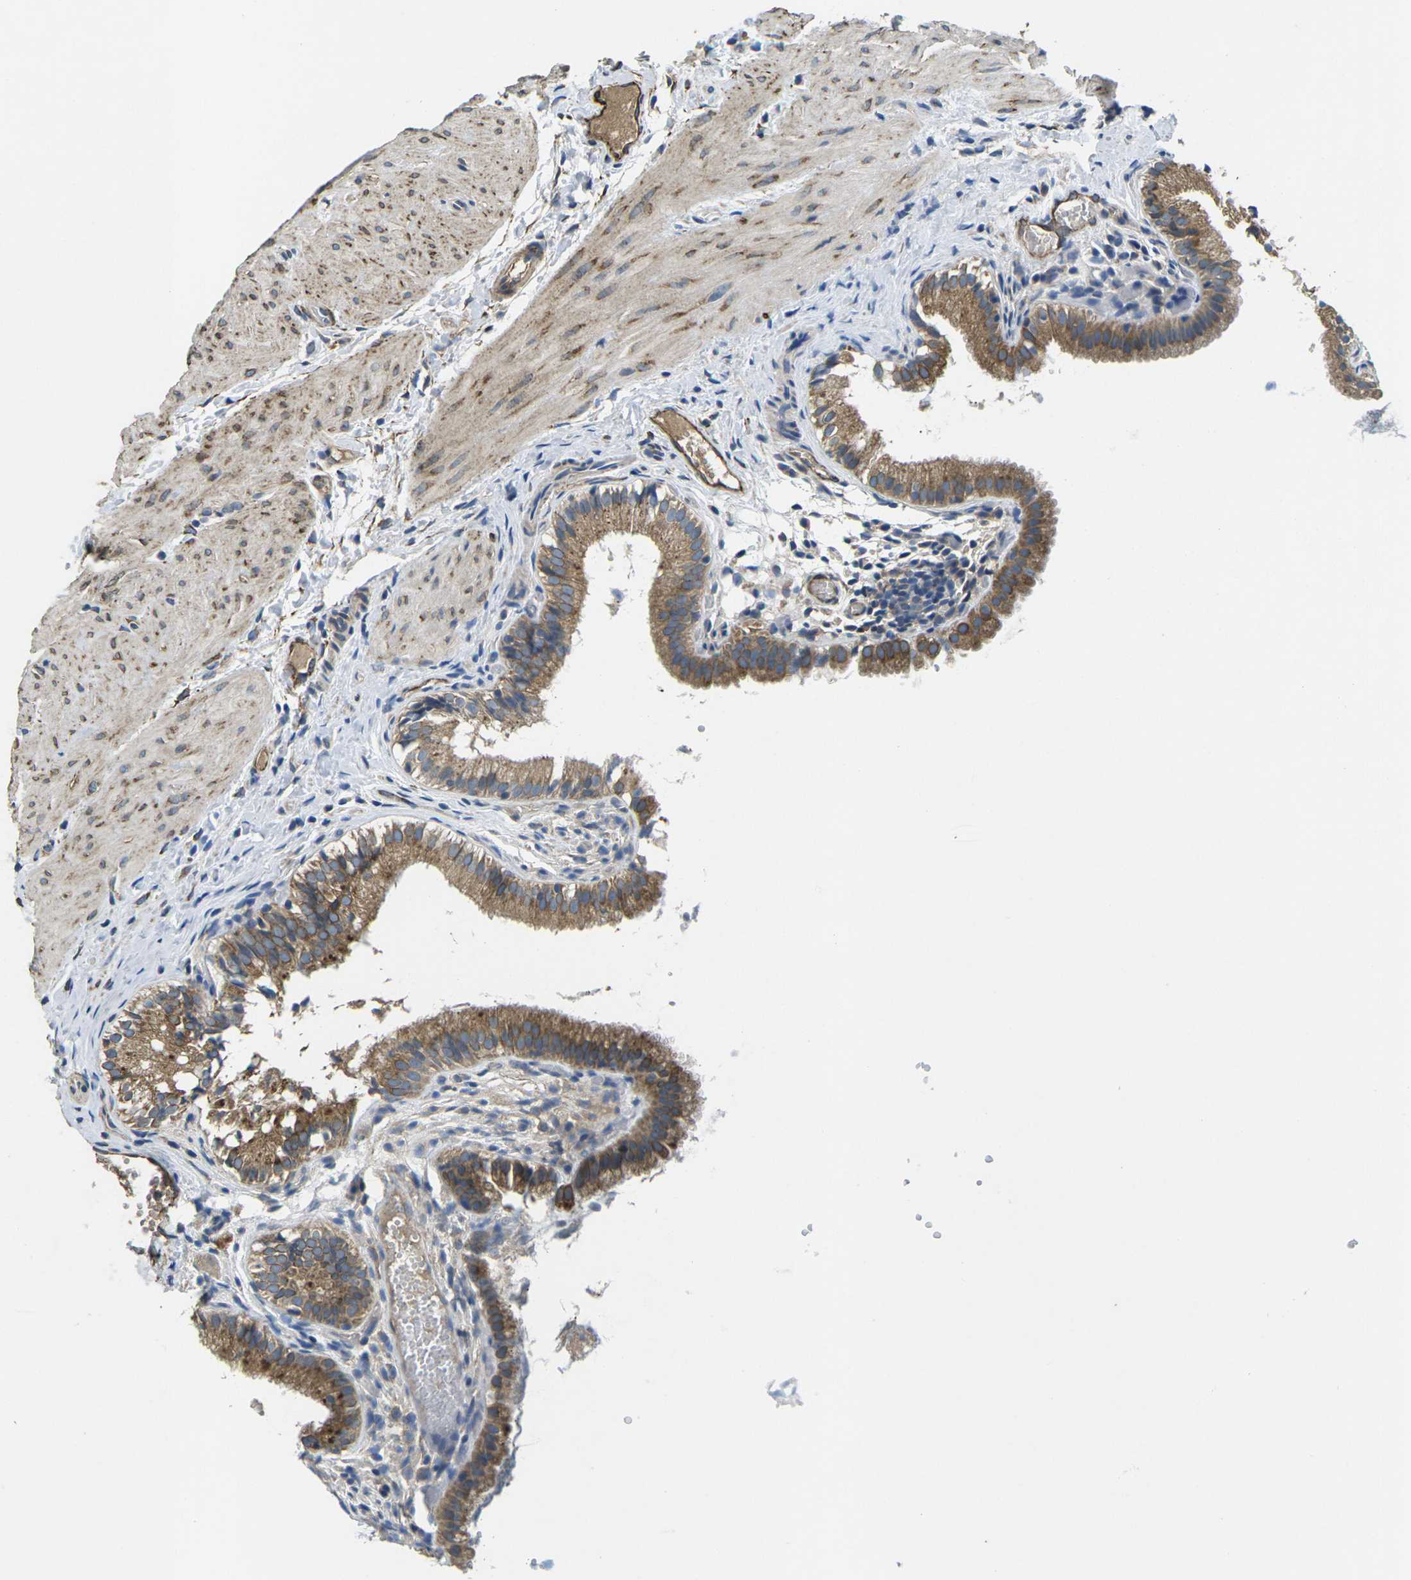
{"staining": {"intensity": "moderate", "quantity": ">75%", "location": "cytoplasmic/membranous"}, "tissue": "gallbladder", "cell_type": "Glandular cells", "image_type": "normal", "snomed": [{"axis": "morphology", "description": "Normal tissue, NOS"}, {"axis": "topography", "description": "Gallbladder"}], "caption": "This is a micrograph of immunohistochemistry (IHC) staining of normal gallbladder, which shows moderate positivity in the cytoplasmic/membranous of glandular cells.", "gene": "PDZD8", "patient": {"sex": "female", "age": 26}}